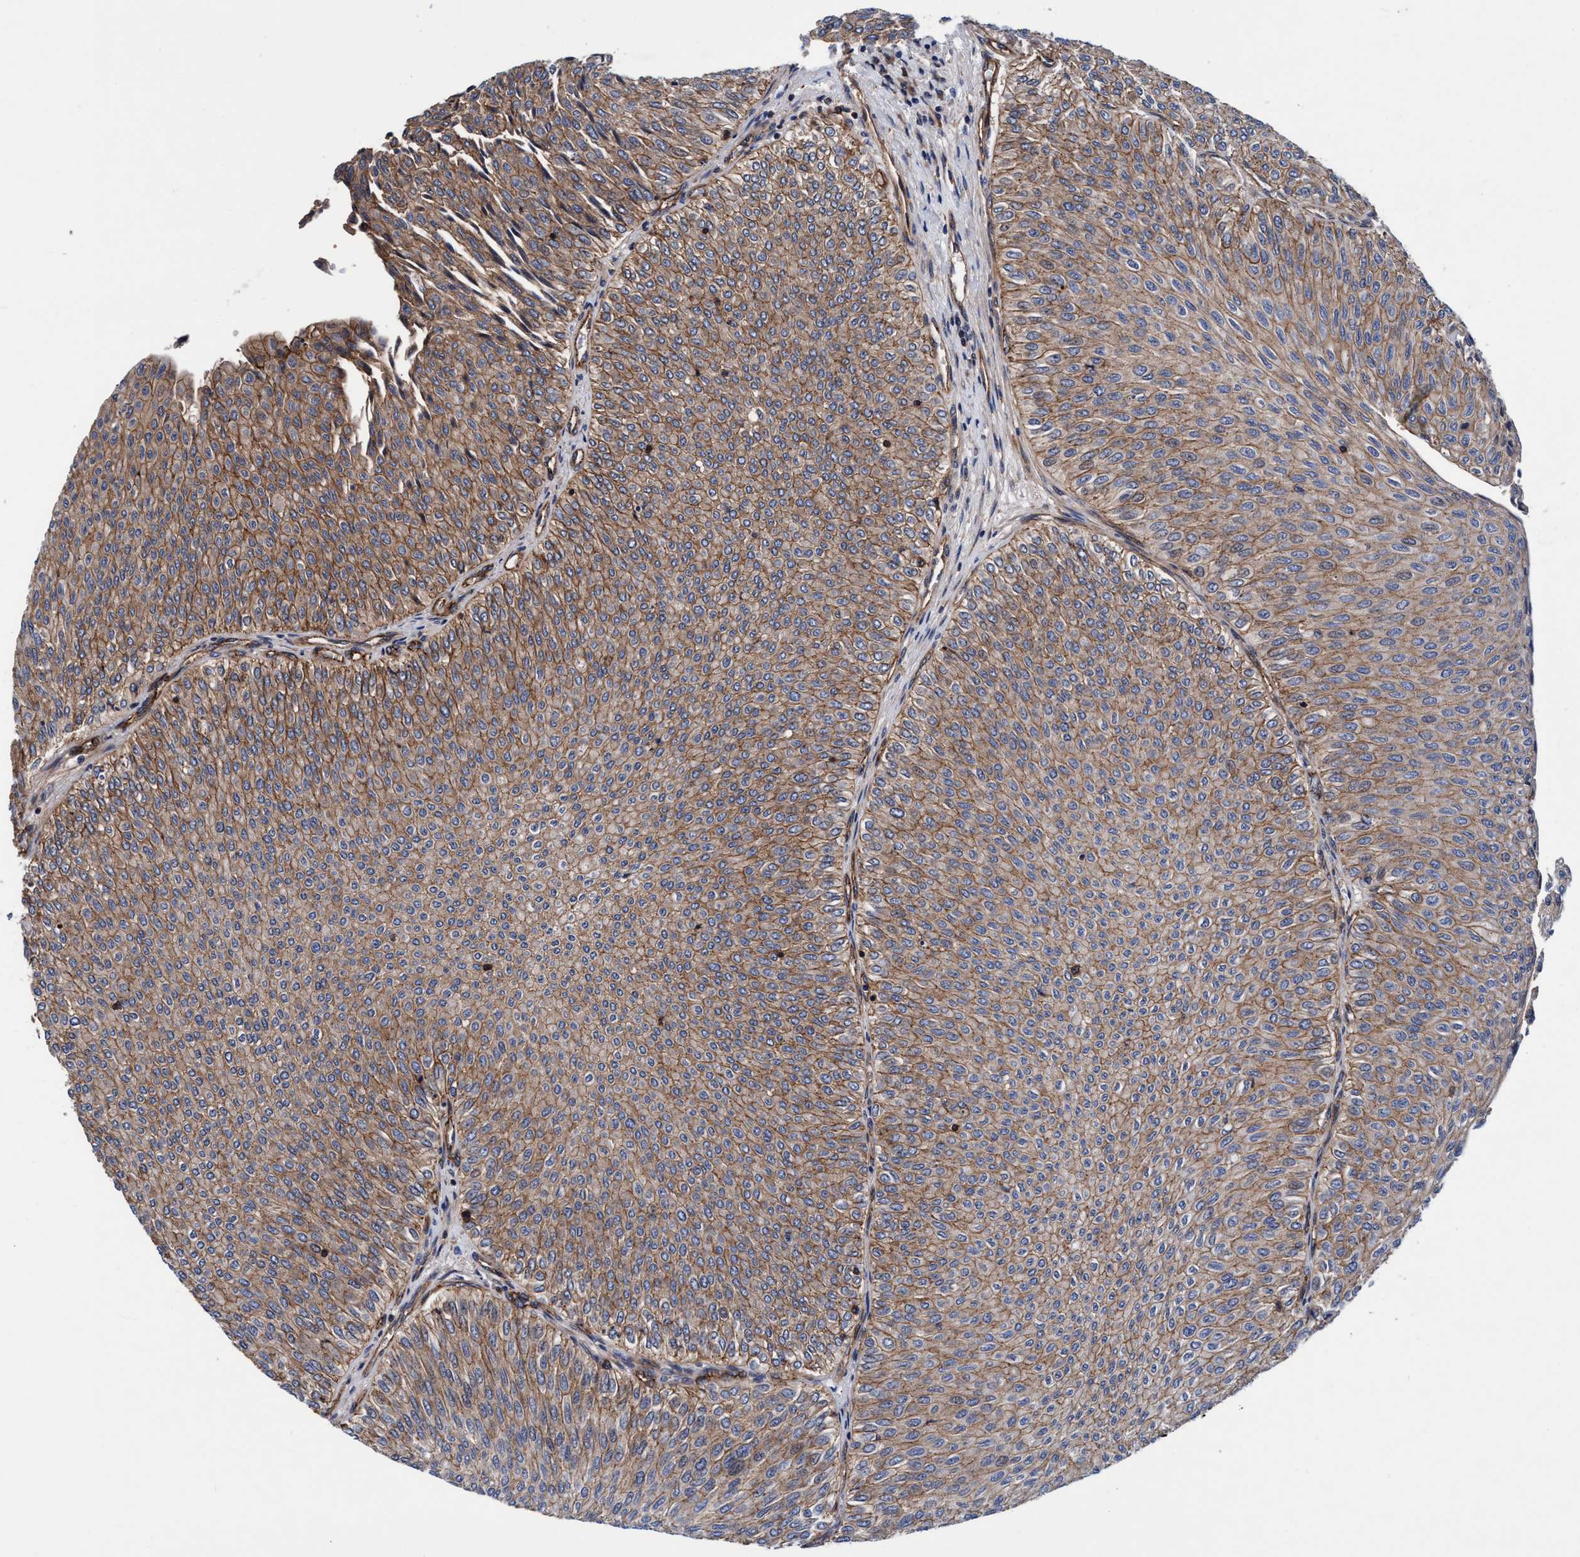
{"staining": {"intensity": "moderate", "quantity": ">75%", "location": "cytoplasmic/membranous"}, "tissue": "urothelial cancer", "cell_type": "Tumor cells", "image_type": "cancer", "snomed": [{"axis": "morphology", "description": "Urothelial carcinoma, Low grade"}, {"axis": "topography", "description": "Urinary bladder"}], "caption": "This photomicrograph displays urothelial cancer stained with immunohistochemistry to label a protein in brown. The cytoplasmic/membranous of tumor cells show moderate positivity for the protein. Nuclei are counter-stained blue.", "gene": "MCM3AP", "patient": {"sex": "male", "age": 78}}